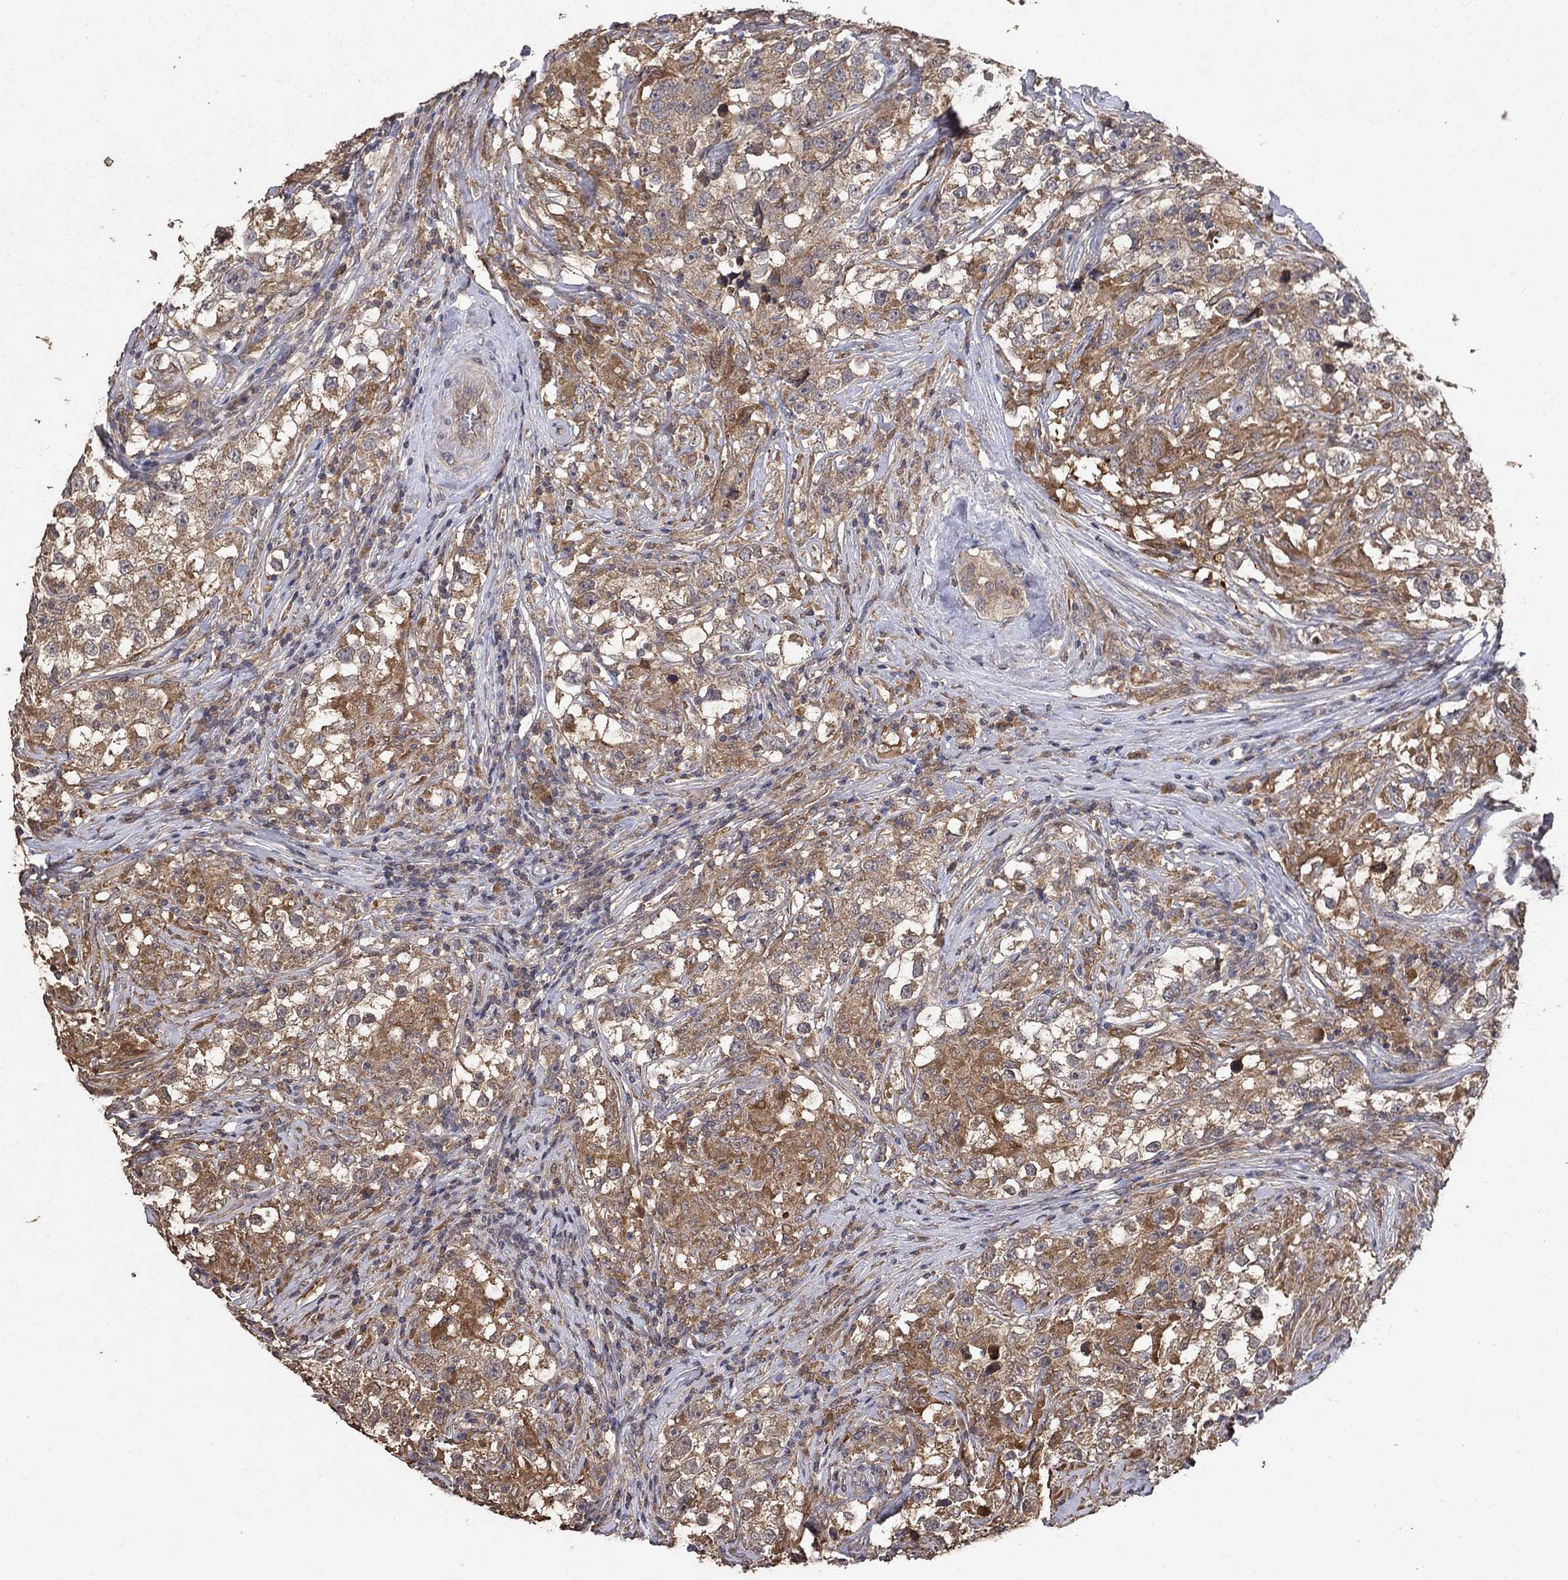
{"staining": {"intensity": "moderate", "quantity": "25%-75%", "location": "cytoplasmic/membranous"}, "tissue": "testis cancer", "cell_type": "Tumor cells", "image_type": "cancer", "snomed": [{"axis": "morphology", "description": "Seminoma, NOS"}, {"axis": "topography", "description": "Testis"}], "caption": "DAB immunohistochemical staining of human seminoma (testis) reveals moderate cytoplasmic/membranous protein expression in about 25%-75% of tumor cells.", "gene": "C17orf75", "patient": {"sex": "male", "age": 46}}